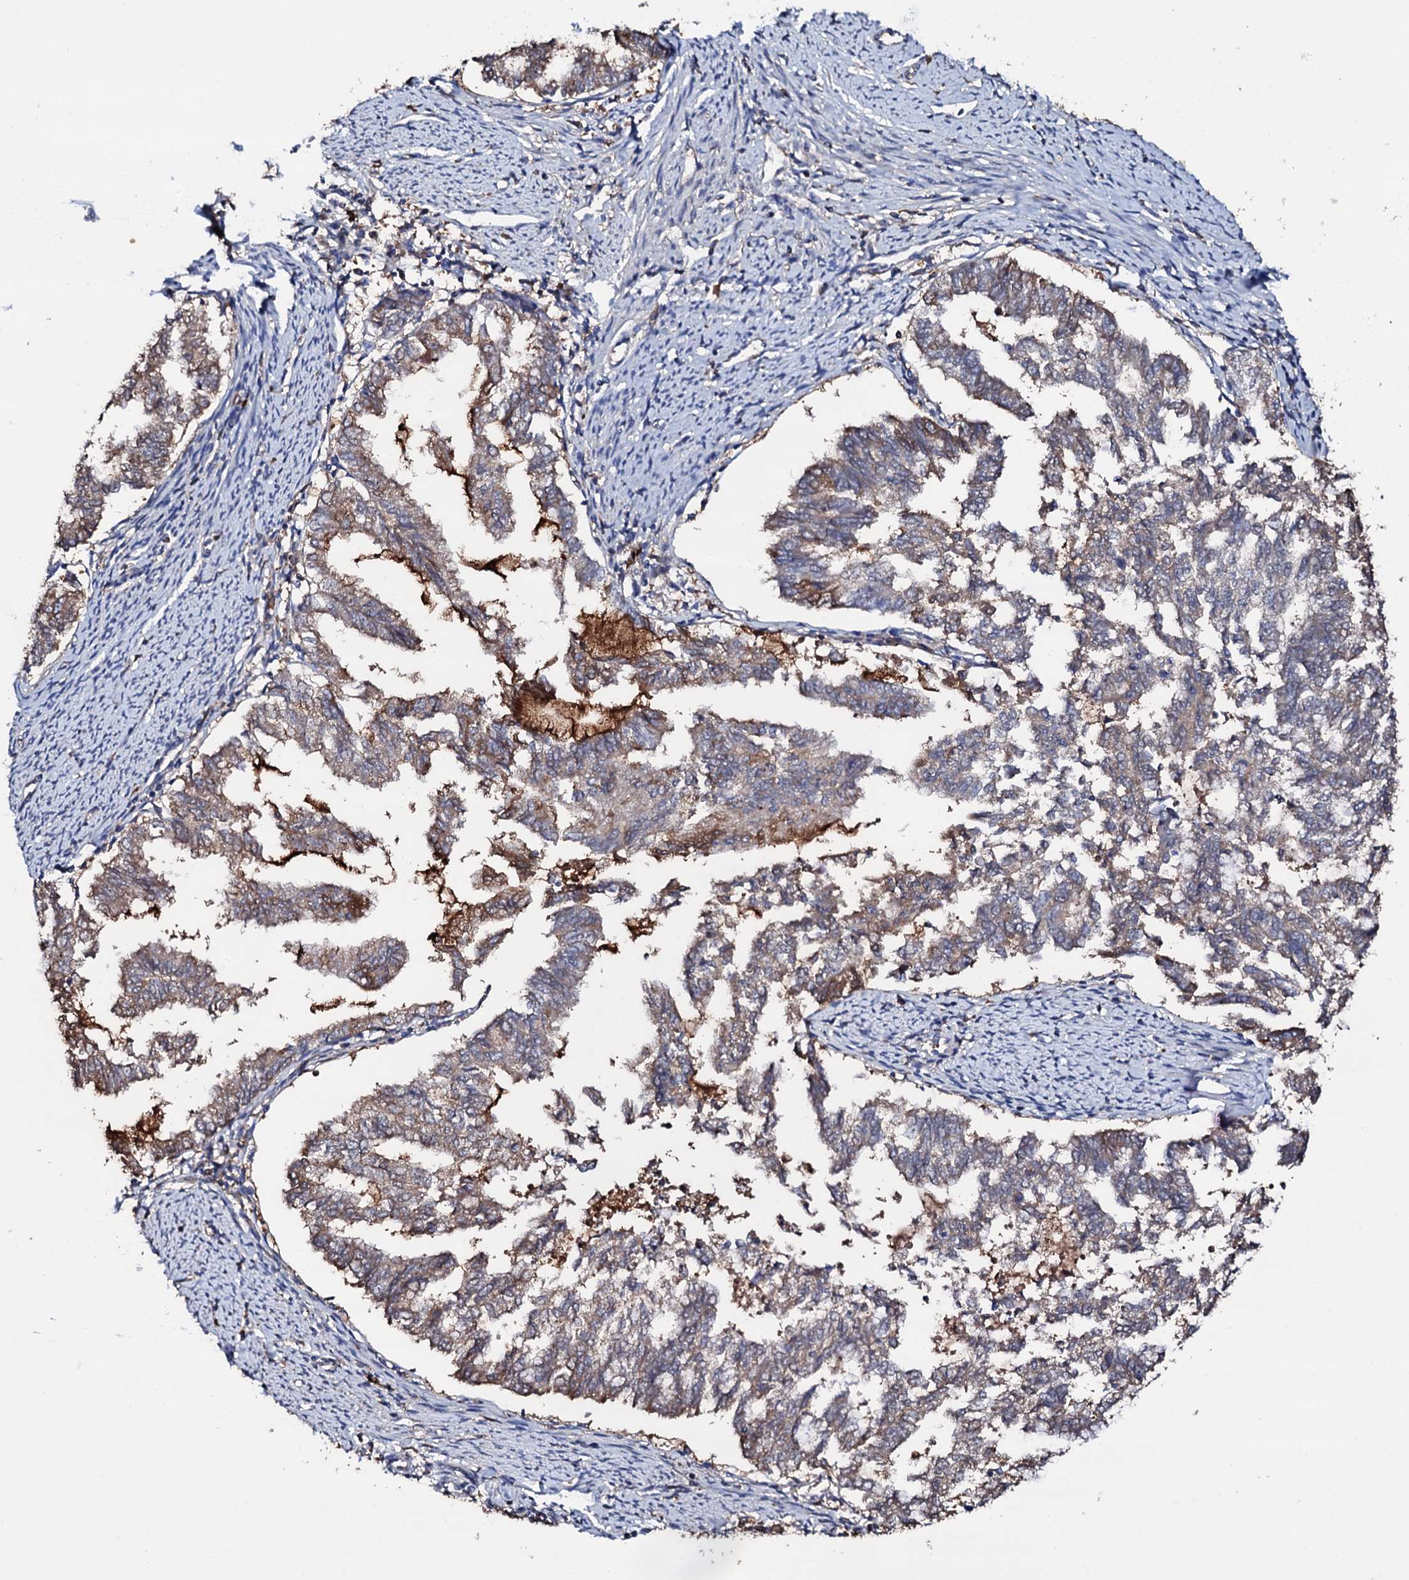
{"staining": {"intensity": "weak", "quantity": ">75%", "location": "cytoplasmic/membranous"}, "tissue": "endometrial cancer", "cell_type": "Tumor cells", "image_type": "cancer", "snomed": [{"axis": "morphology", "description": "Adenocarcinoma, NOS"}, {"axis": "topography", "description": "Endometrium"}], "caption": "IHC histopathology image of human endometrial adenocarcinoma stained for a protein (brown), which demonstrates low levels of weak cytoplasmic/membranous expression in approximately >75% of tumor cells.", "gene": "TCAF2", "patient": {"sex": "female", "age": 79}}